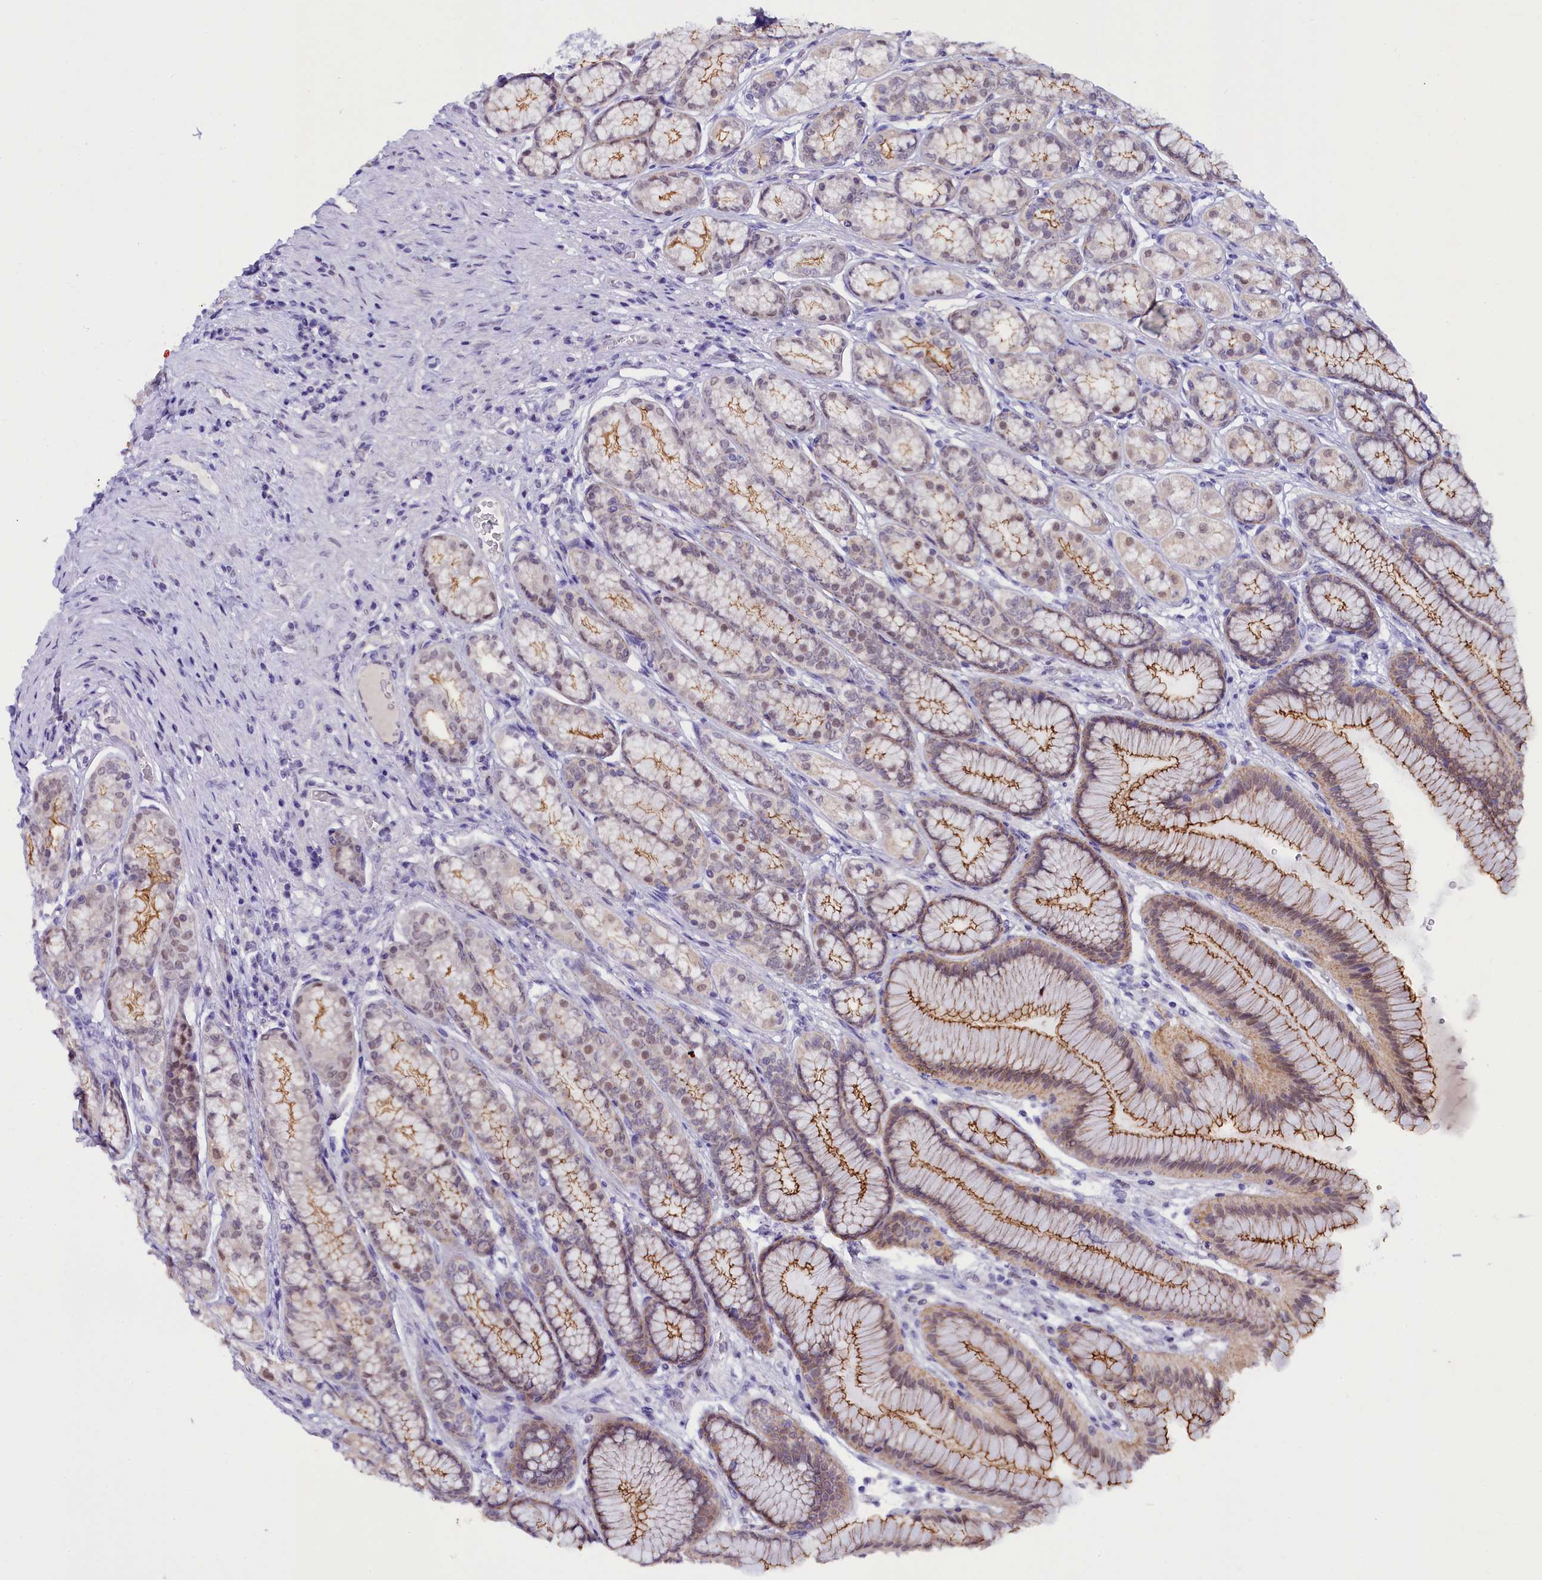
{"staining": {"intensity": "moderate", "quantity": "25%-75%", "location": "cytoplasmic/membranous,nuclear"}, "tissue": "stomach", "cell_type": "Glandular cells", "image_type": "normal", "snomed": [{"axis": "morphology", "description": "Normal tissue, NOS"}, {"axis": "morphology", "description": "Adenocarcinoma, NOS"}, {"axis": "morphology", "description": "Adenocarcinoma, High grade"}, {"axis": "topography", "description": "Stomach, upper"}, {"axis": "topography", "description": "Stomach"}], "caption": "Brown immunohistochemical staining in benign human stomach reveals moderate cytoplasmic/membranous,nuclear positivity in approximately 25%-75% of glandular cells.", "gene": "OSGEP", "patient": {"sex": "female", "age": 65}}